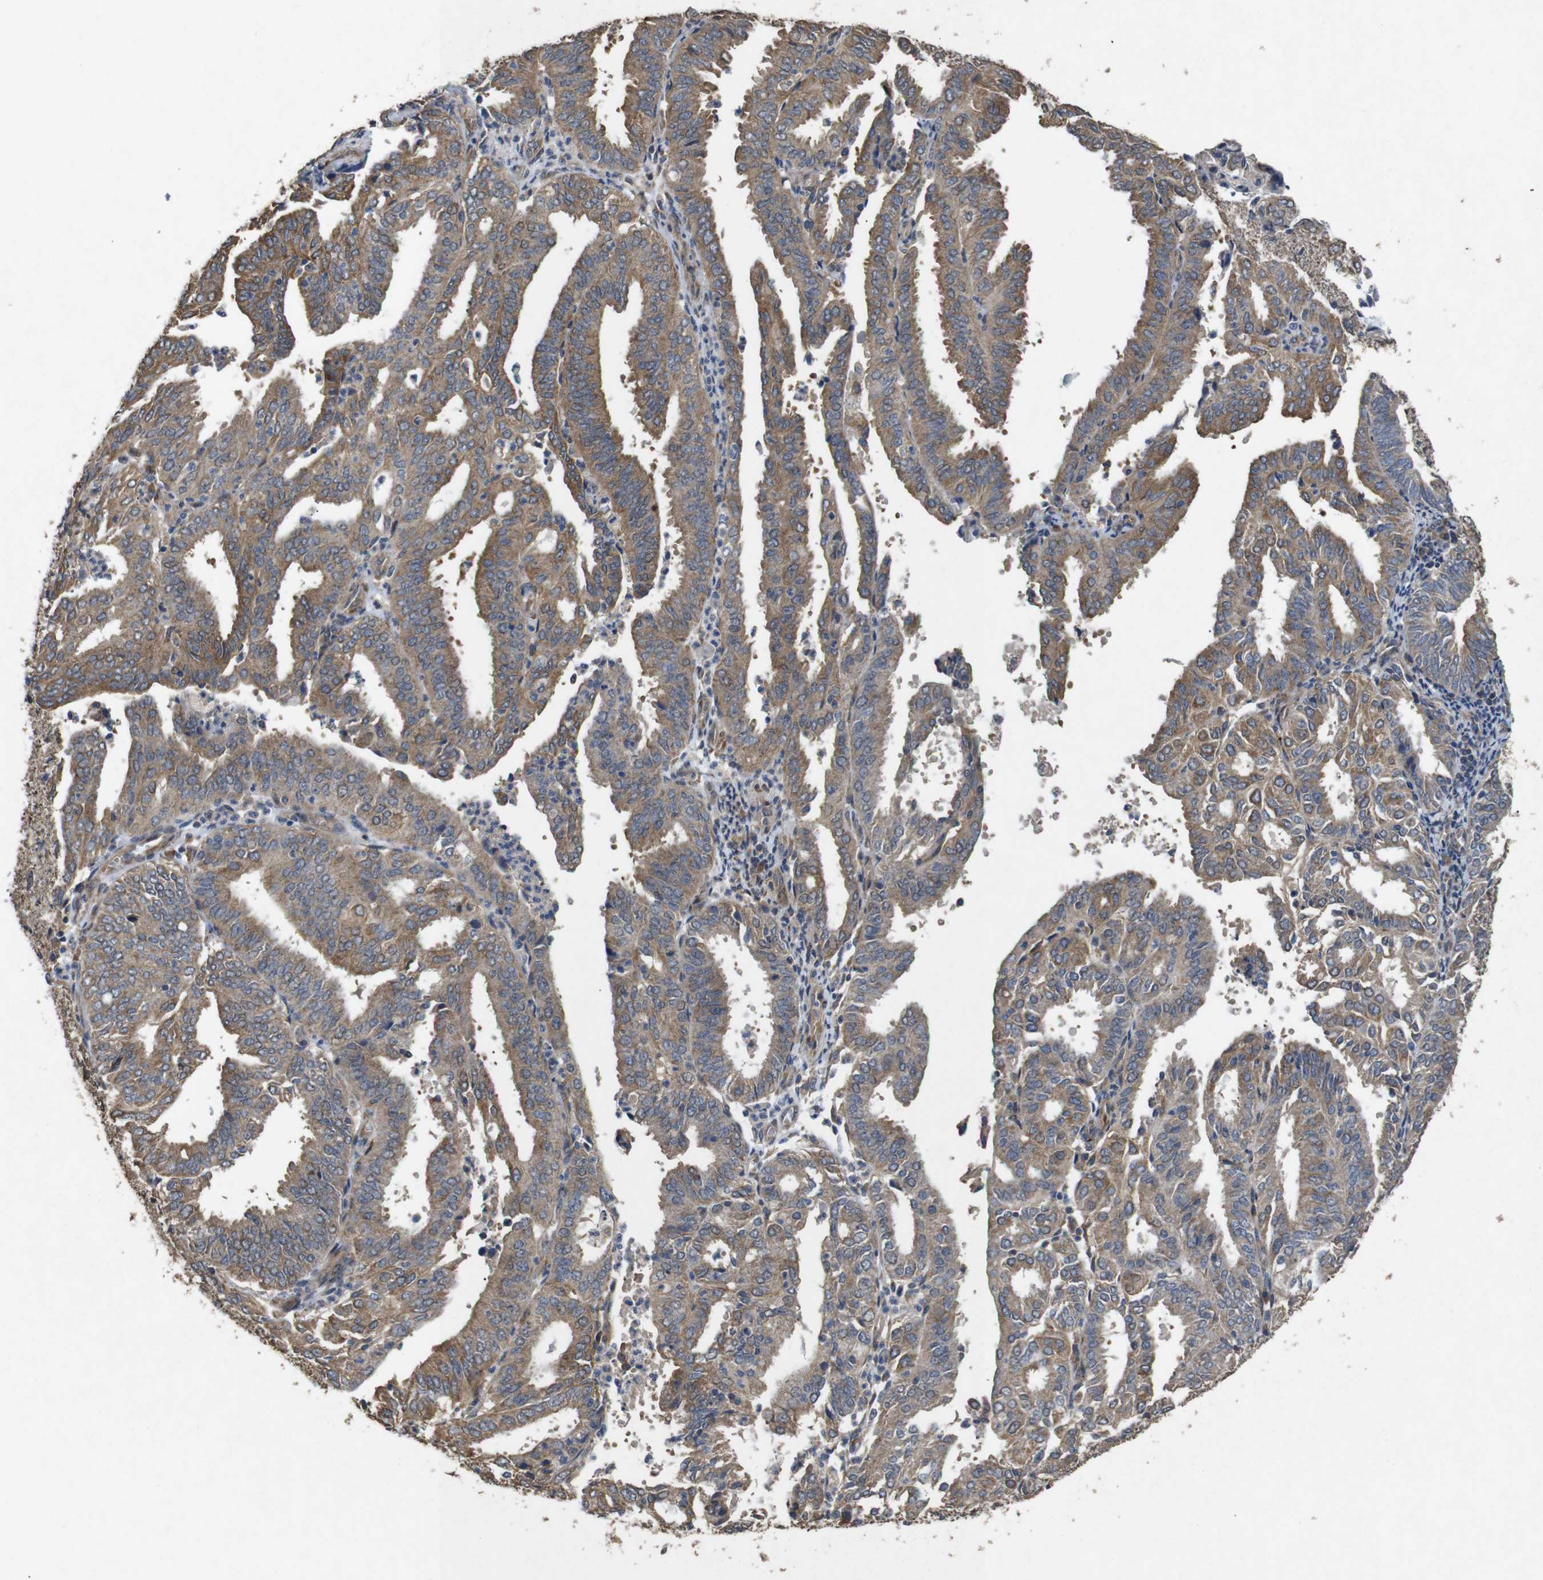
{"staining": {"intensity": "weak", "quantity": "25%-75%", "location": "cytoplasmic/membranous"}, "tissue": "endometrial cancer", "cell_type": "Tumor cells", "image_type": "cancer", "snomed": [{"axis": "morphology", "description": "Adenocarcinoma, NOS"}, {"axis": "topography", "description": "Uterus"}], "caption": "There is low levels of weak cytoplasmic/membranous expression in tumor cells of adenocarcinoma (endometrial), as demonstrated by immunohistochemical staining (brown color).", "gene": "BNIP3", "patient": {"sex": "female", "age": 60}}